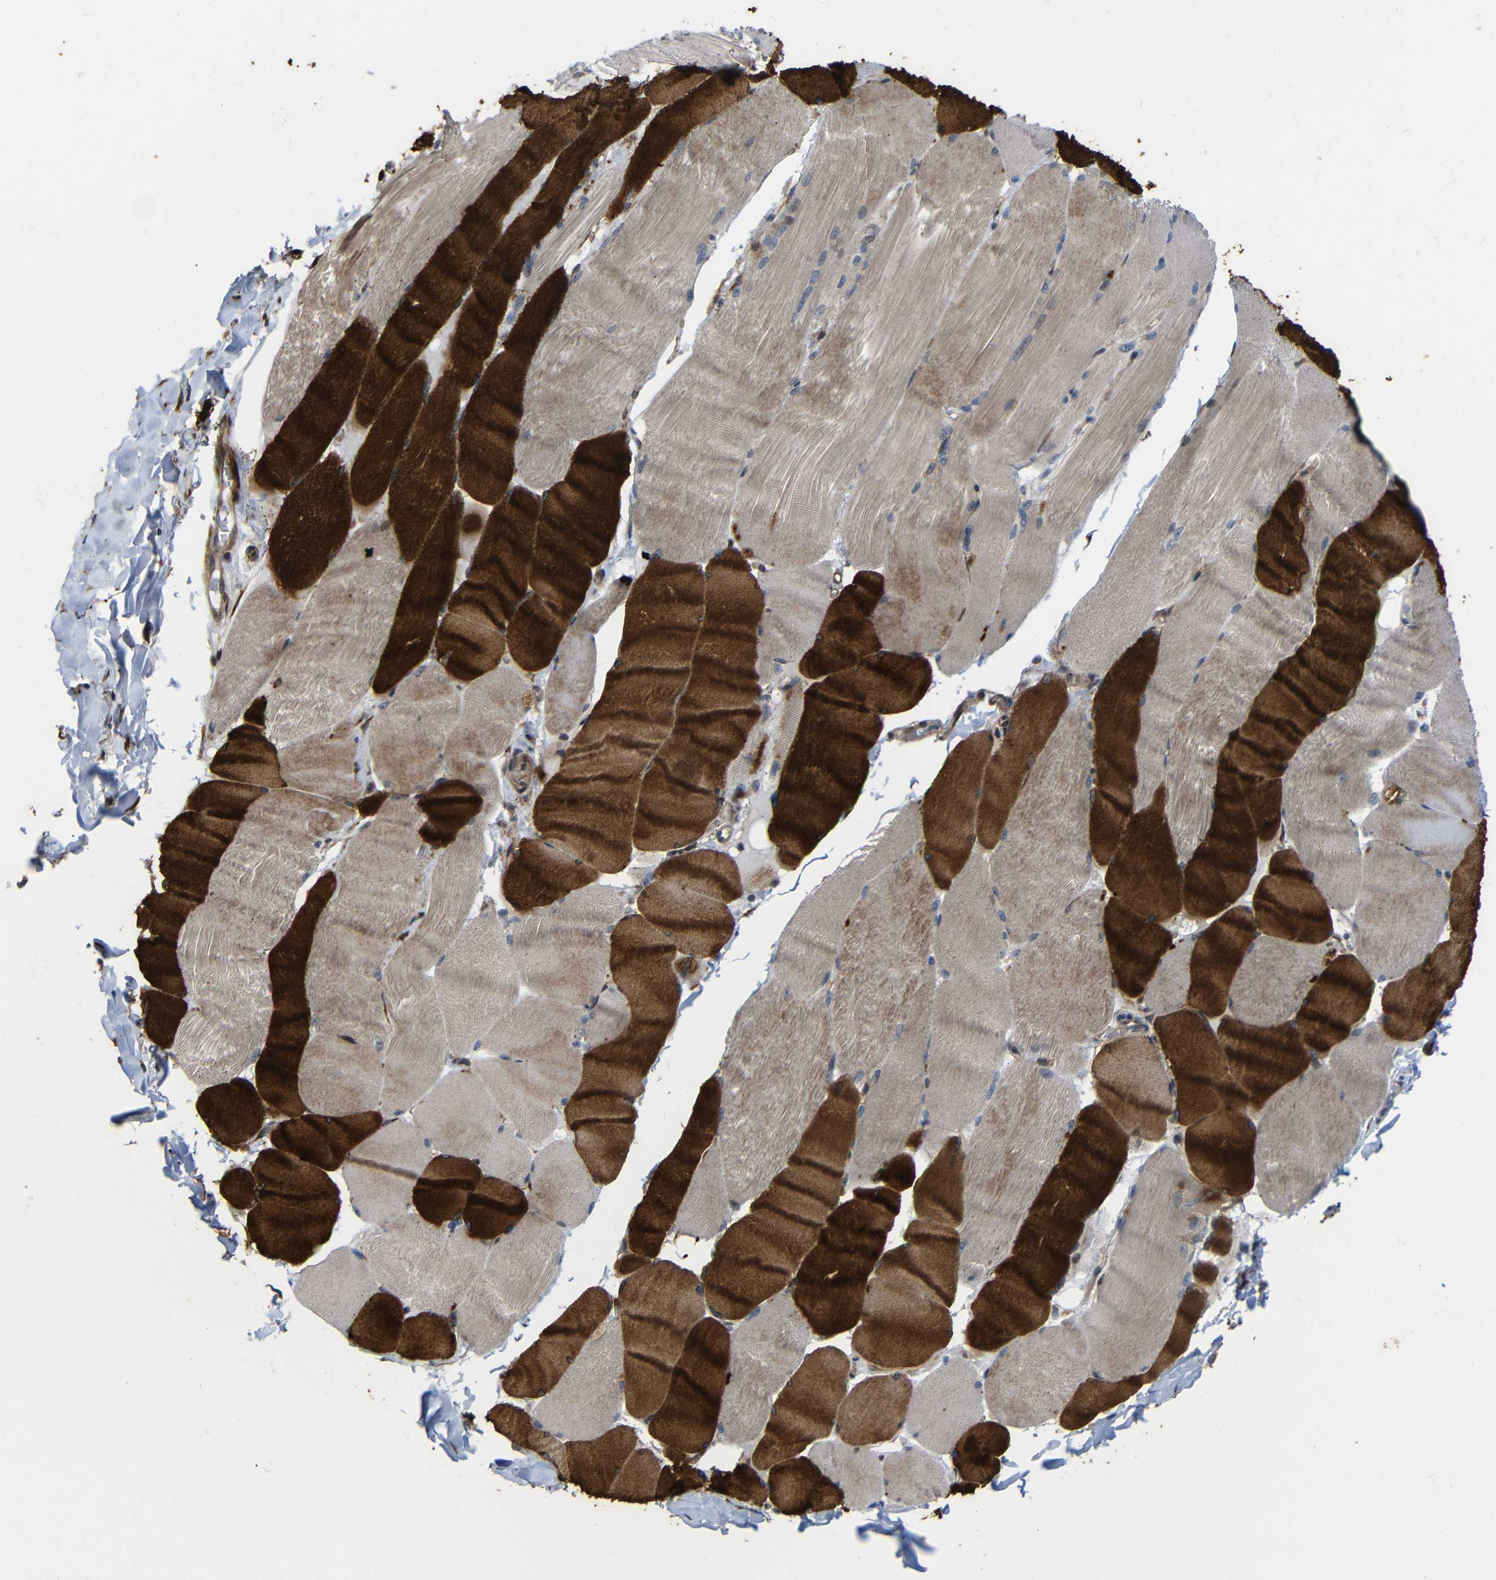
{"staining": {"intensity": "strong", "quantity": ">75%", "location": "cytoplasmic/membranous"}, "tissue": "skeletal muscle", "cell_type": "Myocytes", "image_type": "normal", "snomed": [{"axis": "morphology", "description": "Normal tissue, NOS"}, {"axis": "topography", "description": "Skin"}, {"axis": "topography", "description": "Skeletal muscle"}], "caption": "Skeletal muscle stained with DAB immunohistochemistry (IHC) exhibits high levels of strong cytoplasmic/membranous expression in approximately >75% of myocytes.", "gene": "P3H2", "patient": {"sex": "male", "age": 83}}